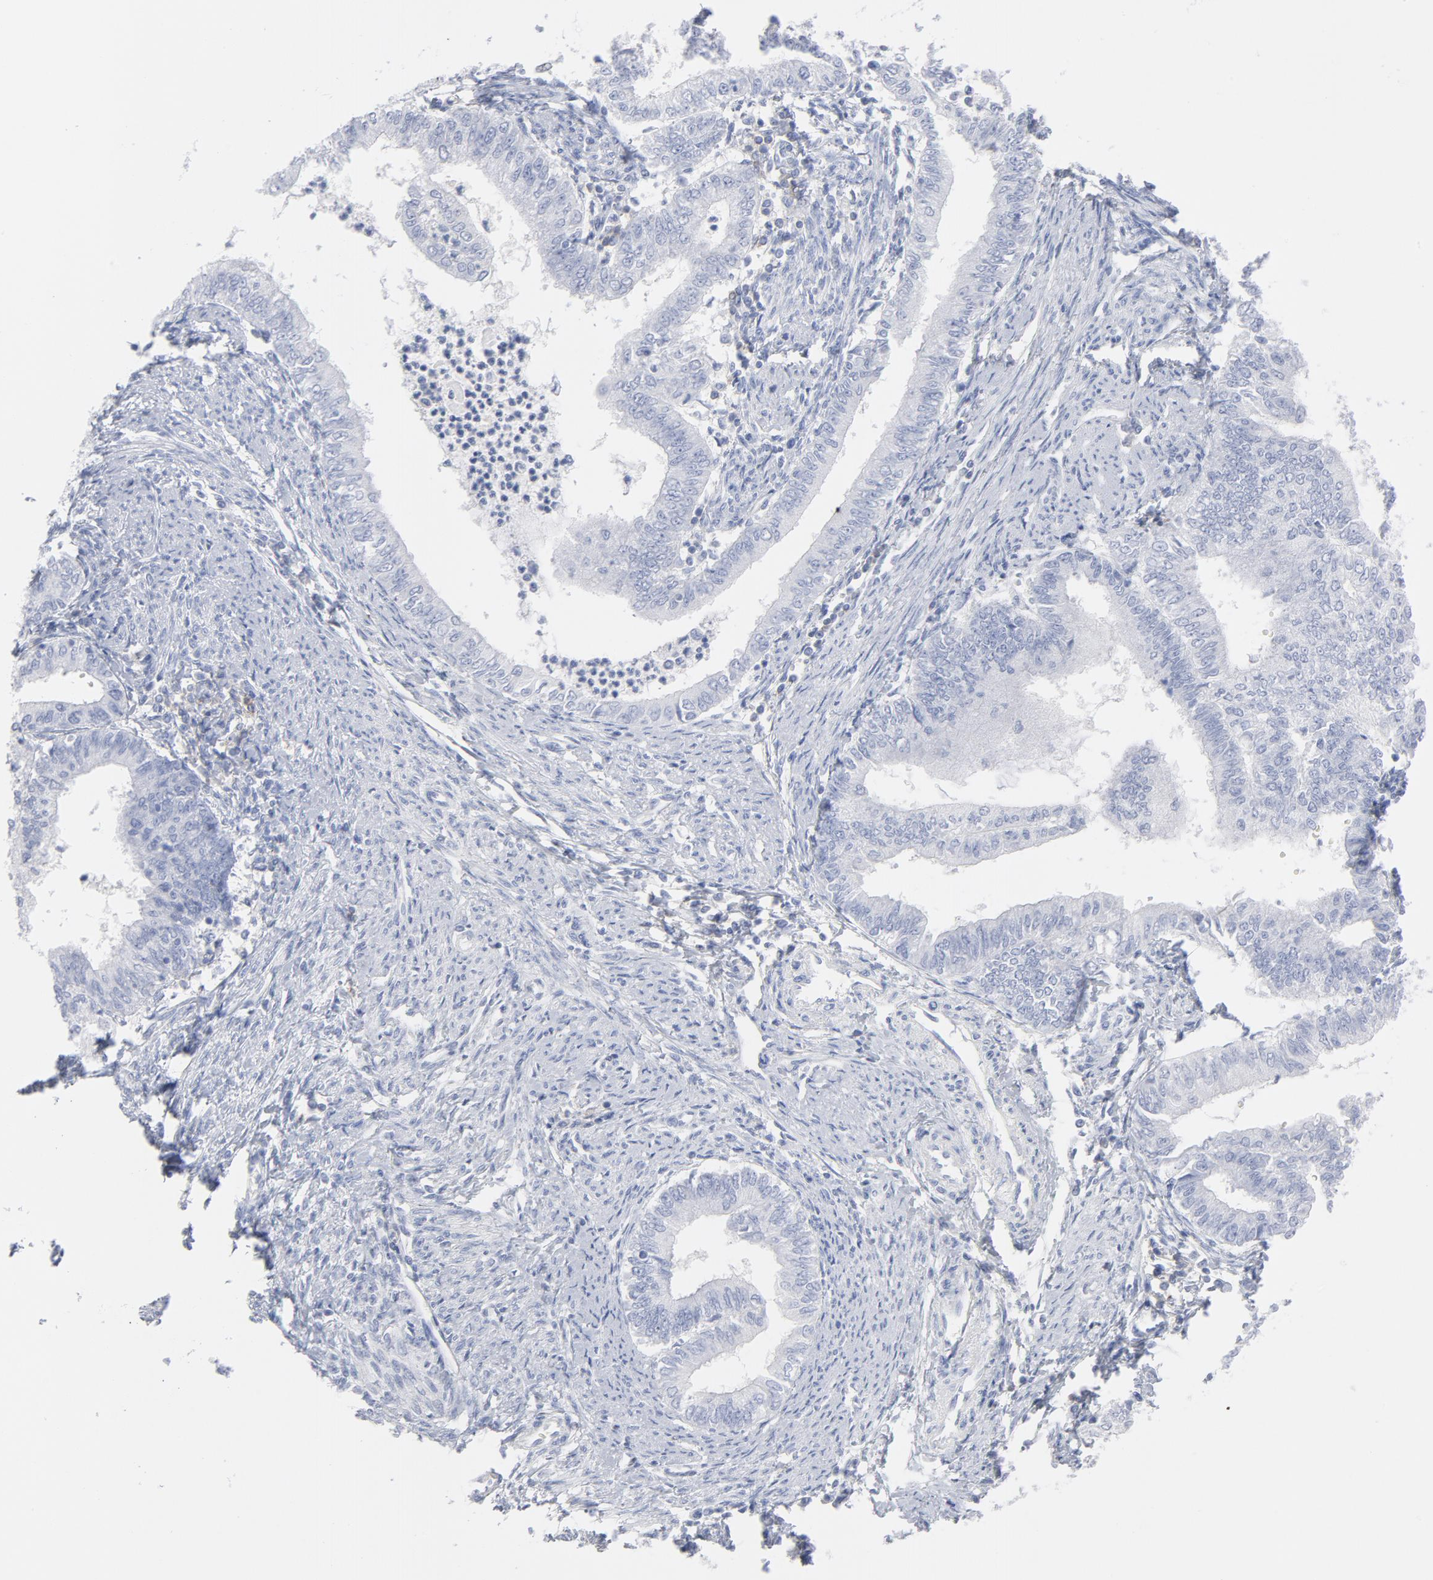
{"staining": {"intensity": "negative", "quantity": "none", "location": "none"}, "tissue": "endometrial cancer", "cell_type": "Tumor cells", "image_type": "cancer", "snomed": [{"axis": "morphology", "description": "Adenocarcinoma, NOS"}, {"axis": "topography", "description": "Endometrium"}], "caption": "Tumor cells are negative for protein expression in human endometrial cancer.", "gene": "P2RY8", "patient": {"sex": "female", "age": 66}}